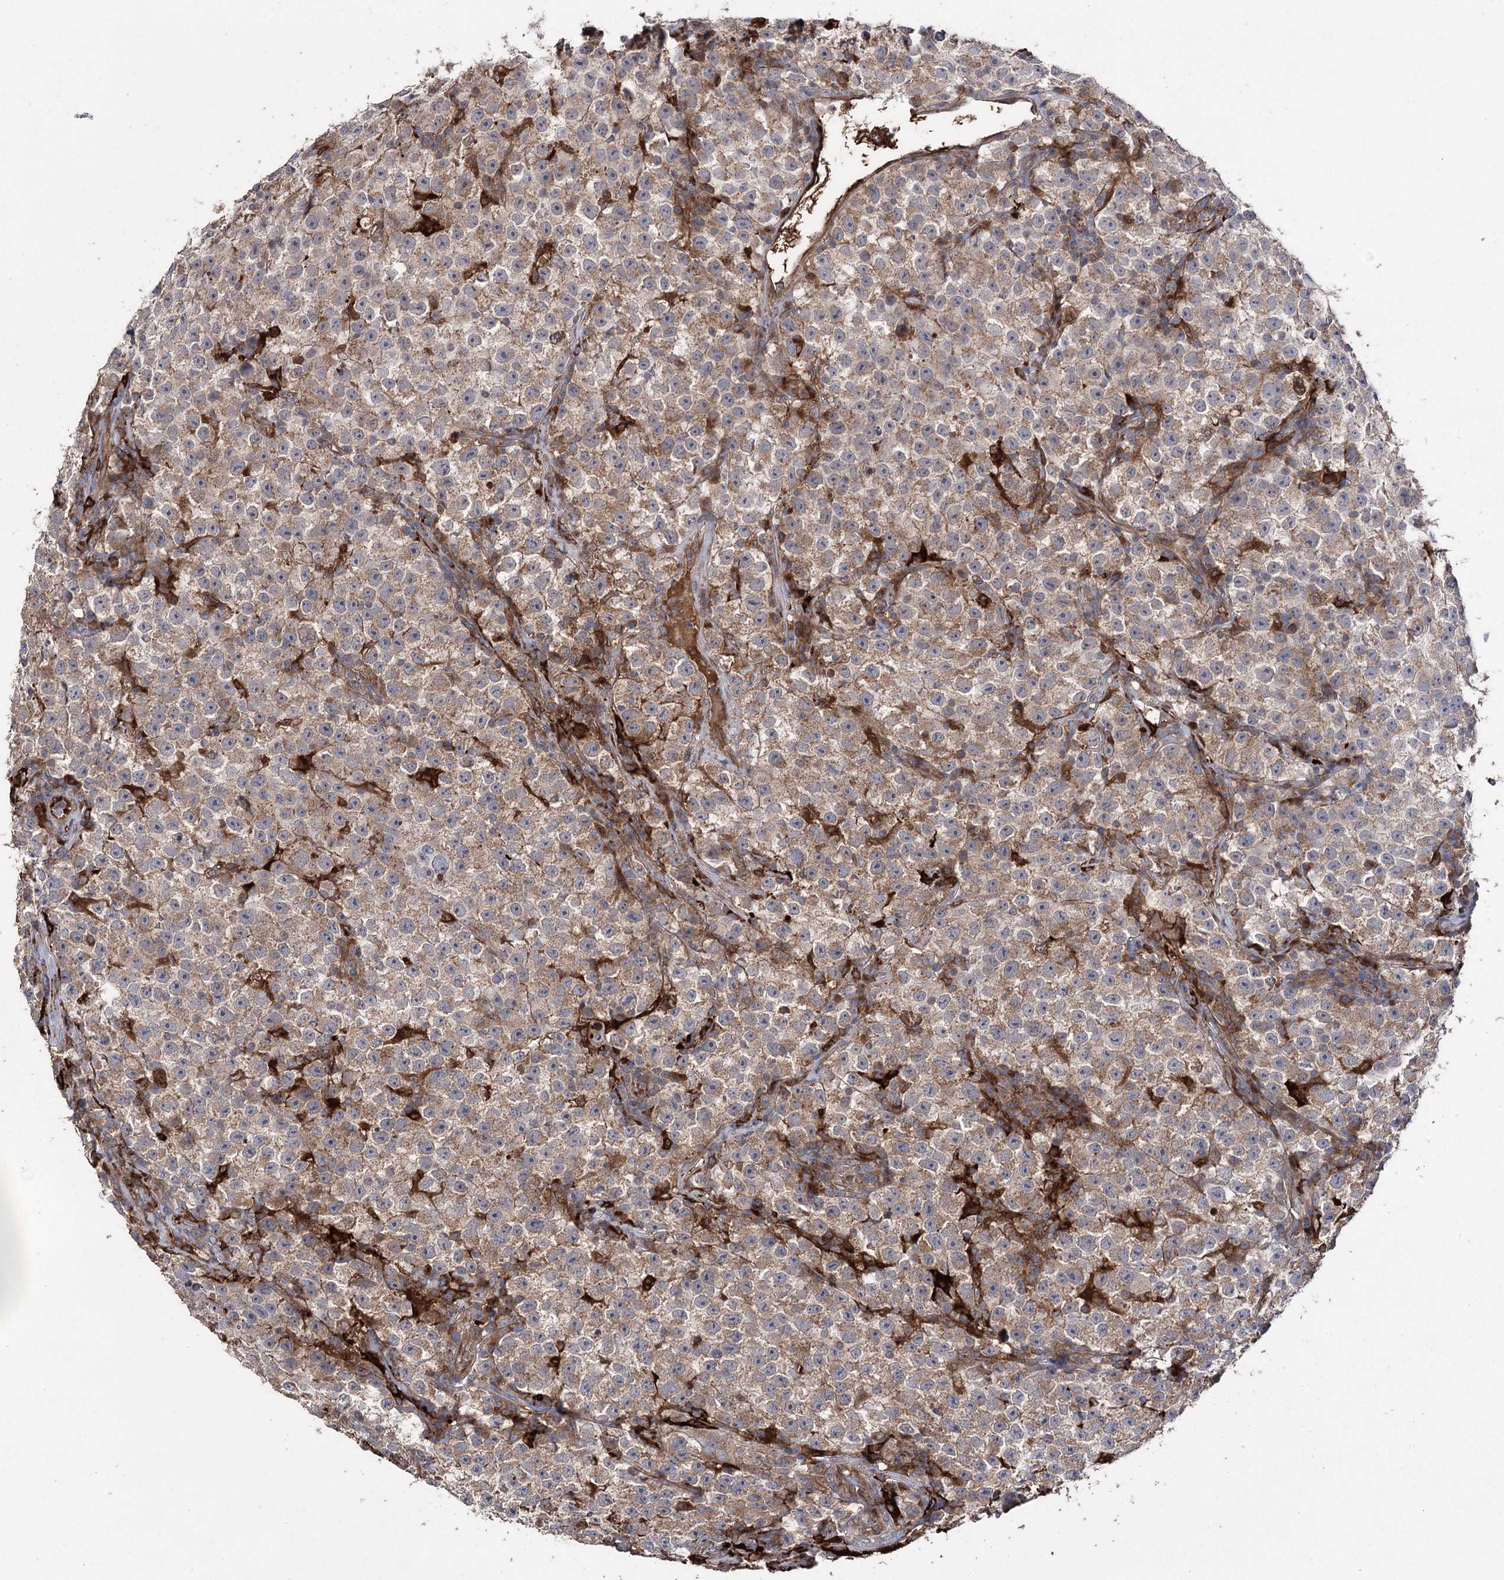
{"staining": {"intensity": "weak", "quantity": ">75%", "location": "cytoplasmic/membranous"}, "tissue": "testis cancer", "cell_type": "Tumor cells", "image_type": "cancer", "snomed": [{"axis": "morphology", "description": "Seminoma, NOS"}, {"axis": "topography", "description": "Testis"}], "caption": "The immunohistochemical stain highlights weak cytoplasmic/membranous positivity in tumor cells of testis cancer (seminoma) tissue.", "gene": "OTUD1", "patient": {"sex": "male", "age": 22}}